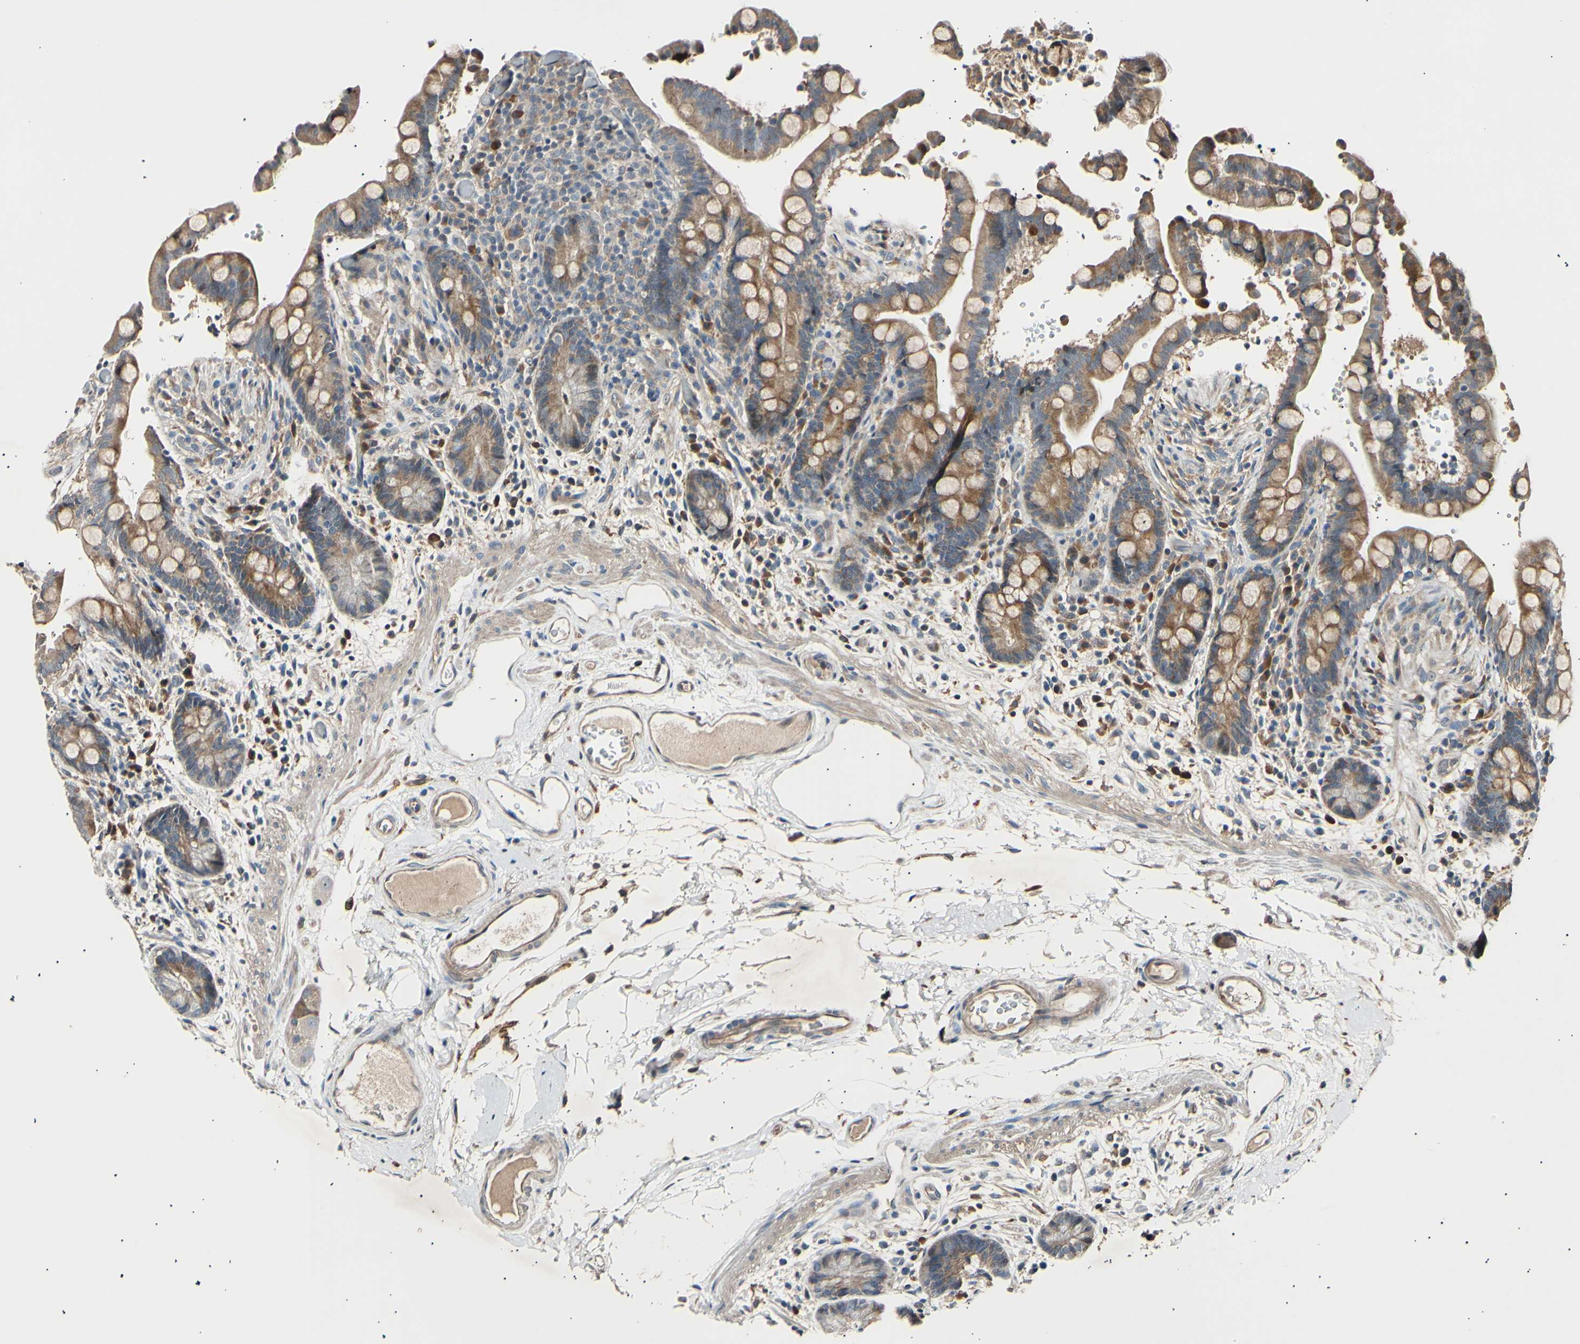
{"staining": {"intensity": "moderate", "quantity": "25%-75%", "location": "cytoplasmic/membranous"}, "tissue": "colon", "cell_type": "Endothelial cells", "image_type": "normal", "snomed": [{"axis": "morphology", "description": "Normal tissue, NOS"}, {"axis": "topography", "description": "Colon"}], "caption": "An image of colon stained for a protein shows moderate cytoplasmic/membranous brown staining in endothelial cells. The staining is performed using DAB (3,3'-diaminobenzidine) brown chromogen to label protein expression. The nuclei are counter-stained blue using hematoxylin.", "gene": "ITGA6", "patient": {"sex": "male", "age": 73}}